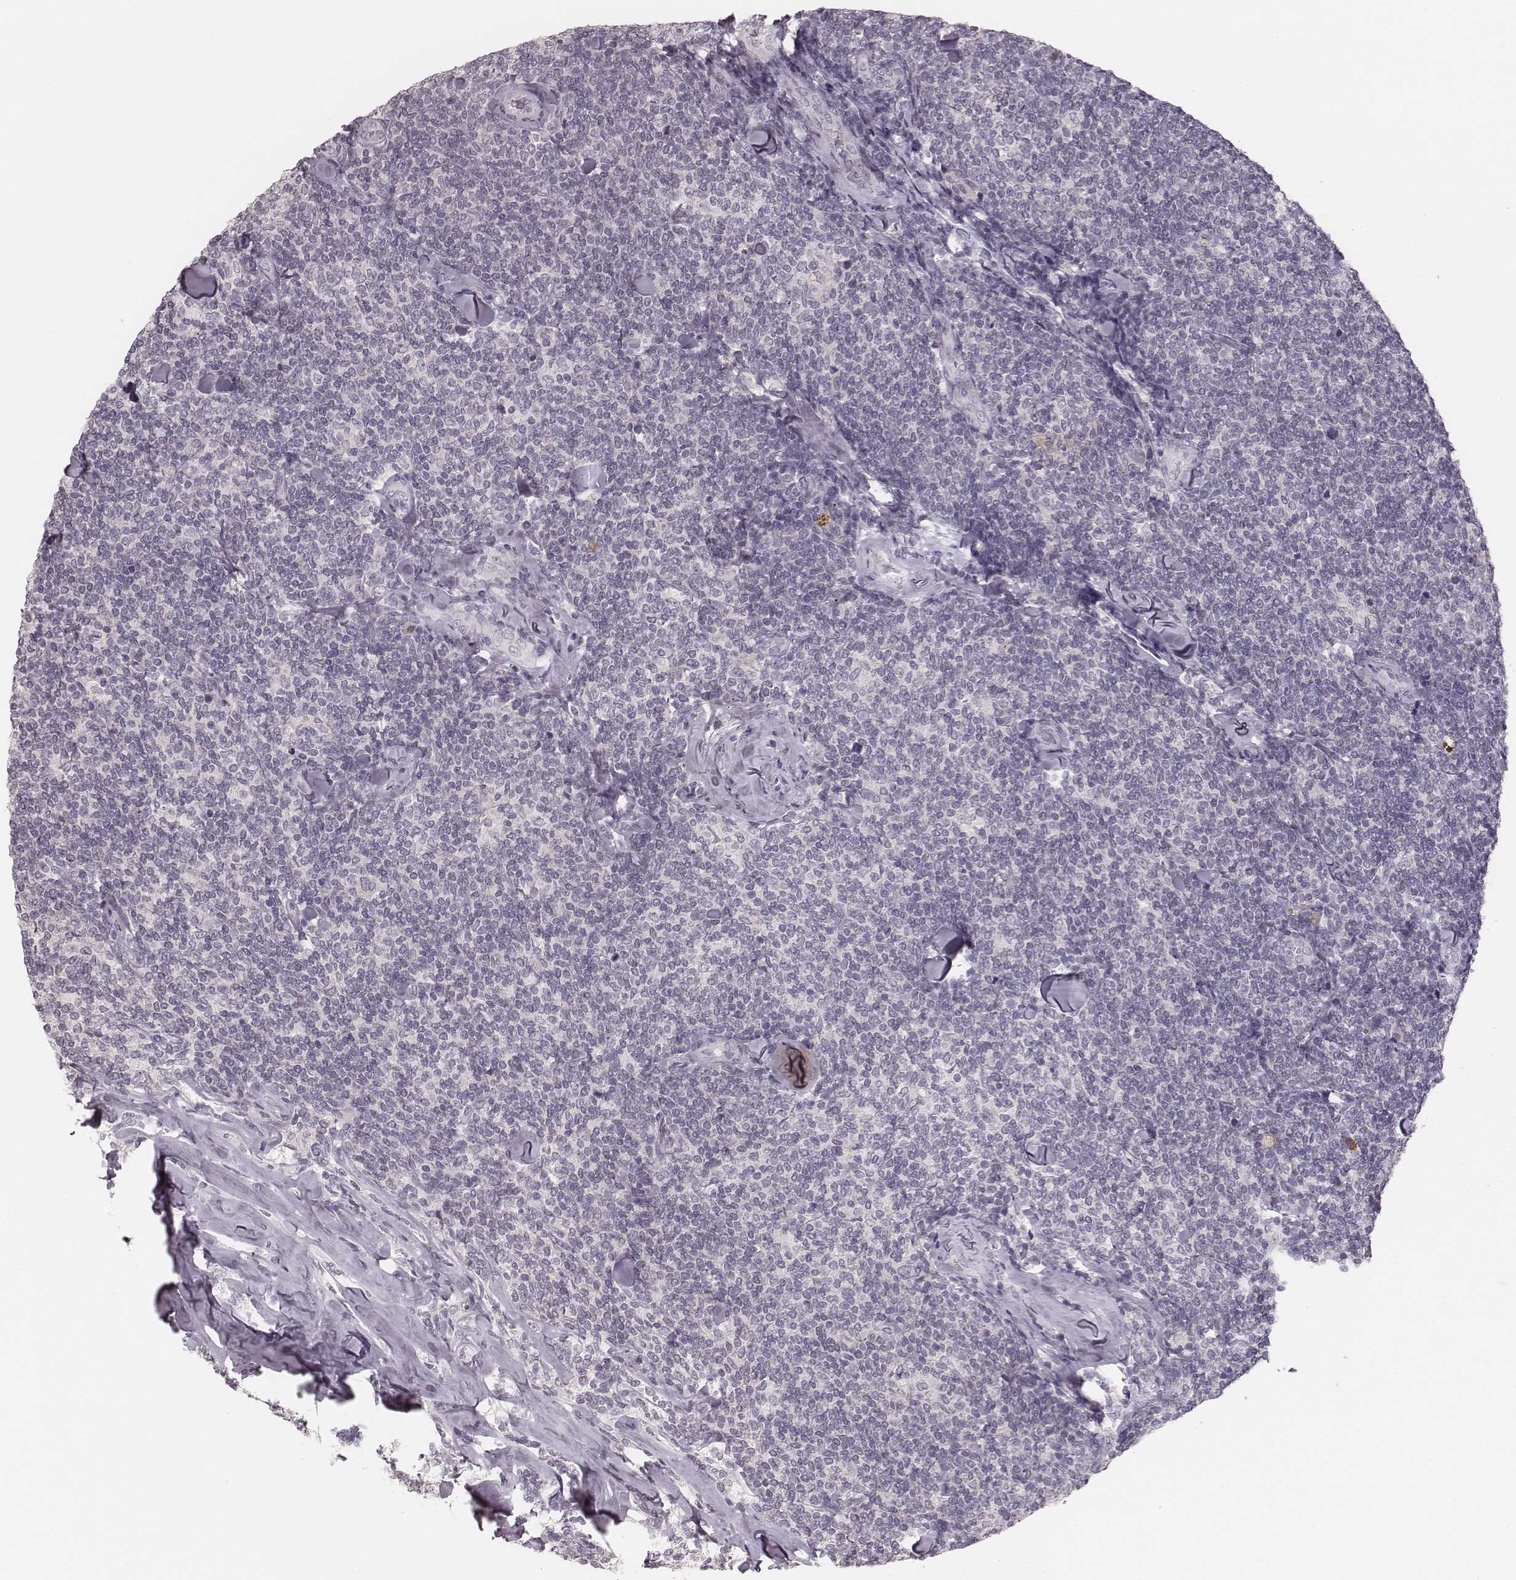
{"staining": {"intensity": "negative", "quantity": "none", "location": "none"}, "tissue": "lymphoma", "cell_type": "Tumor cells", "image_type": "cancer", "snomed": [{"axis": "morphology", "description": "Malignant lymphoma, non-Hodgkin's type, Low grade"}, {"axis": "topography", "description": "Lymph node"}], "caption": "DAB (3,3'-diaminobenzidine) immunohistochemical staining of human low-grade malignant lymphoma, non-Hodgkin's type shows no significant staining in tumor cells. (Stains: DAB immunohistochemistry with hematoxylin counter stain, Microscopy: brightfield microscopy at high magnification).", "gene": "LY6K", "patient": {"sex": "female", "age": 56}}